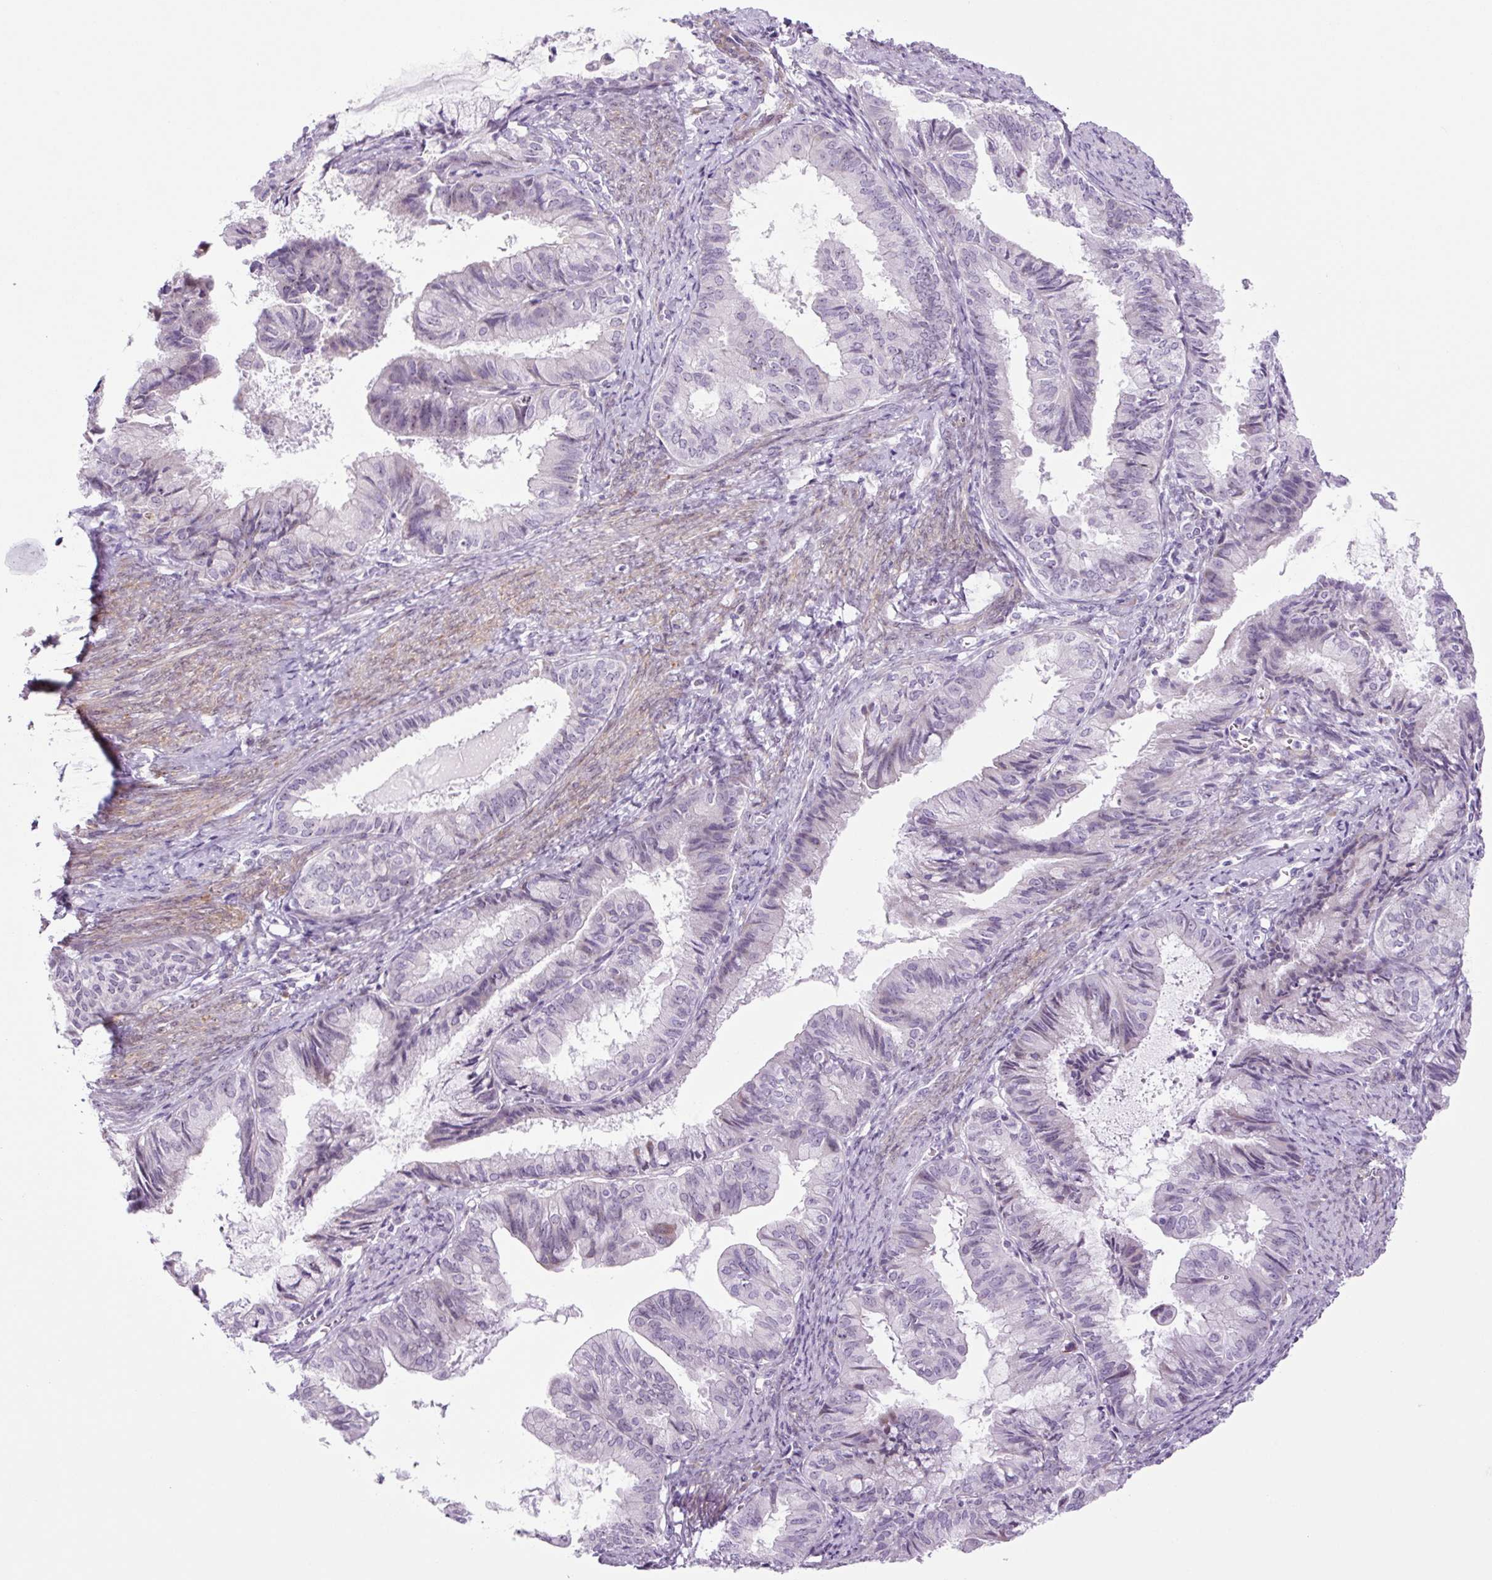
{"staining": {"intensity": "negative", "quantity": "none", "location": "none"}, "tissue": "endometrial cancer", "cell_type": "Tumor cells", "image_type": "cancer", "snomed": [{"axis": "morphology", "description": "Adenocarcinoma, NOS"}, {"axis": "topography", "description": "Endometrium"}], "caption": "Immunohistochemistry micrograph of endometrial adenocarcinoma stained for a protein (brown), which shows no expression in tumor cells. Nuclei are stained in blue.", "gene": "RRS1", "patient": {"sex": "female", "age": 86}}